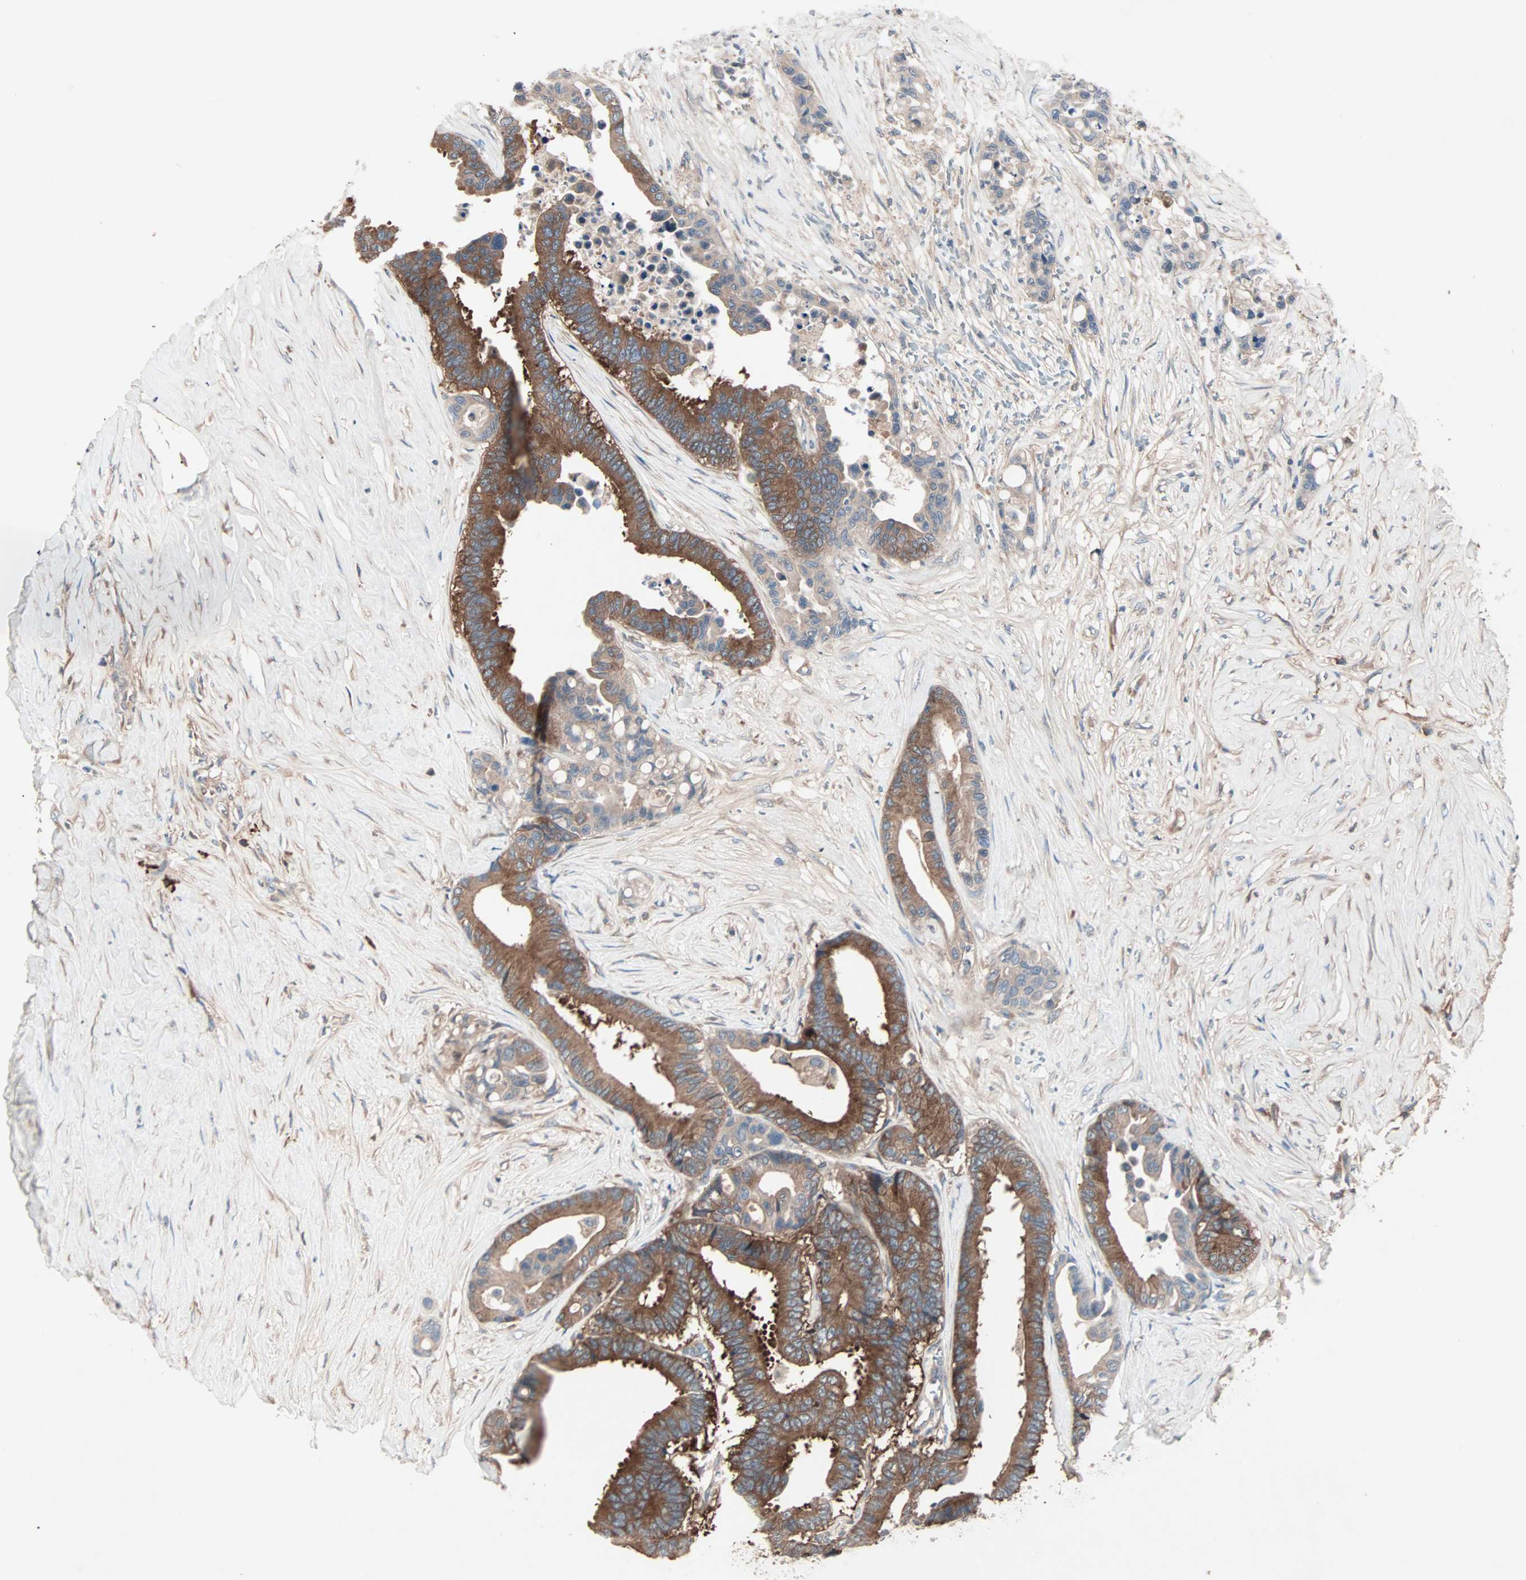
{"staining": {"intensity": "strong", "quantity": ">75%", "location": "cytoplasmic/membranous"}, "tissue": "colorectal cancer", "cell_type": "Tumor cells", "image_type": "cancer", "snomed": [{"axis": "morphology", "description": "Normal tissue, NOS"}, {"axis": "morphology", "description": "Adenocarcinoma, NOS"}, {"axis": "topography", "description": "Colon"}], "caption": "Immunohistochemistry (IHC) of colorectal cancer (adenocarcinoma) shows high levels of strong cytoplasmic/membranous positivity in approximately >75% of tumor cells.", "gene": "CAD", "patient": {"sex": "male", "age": 82}}